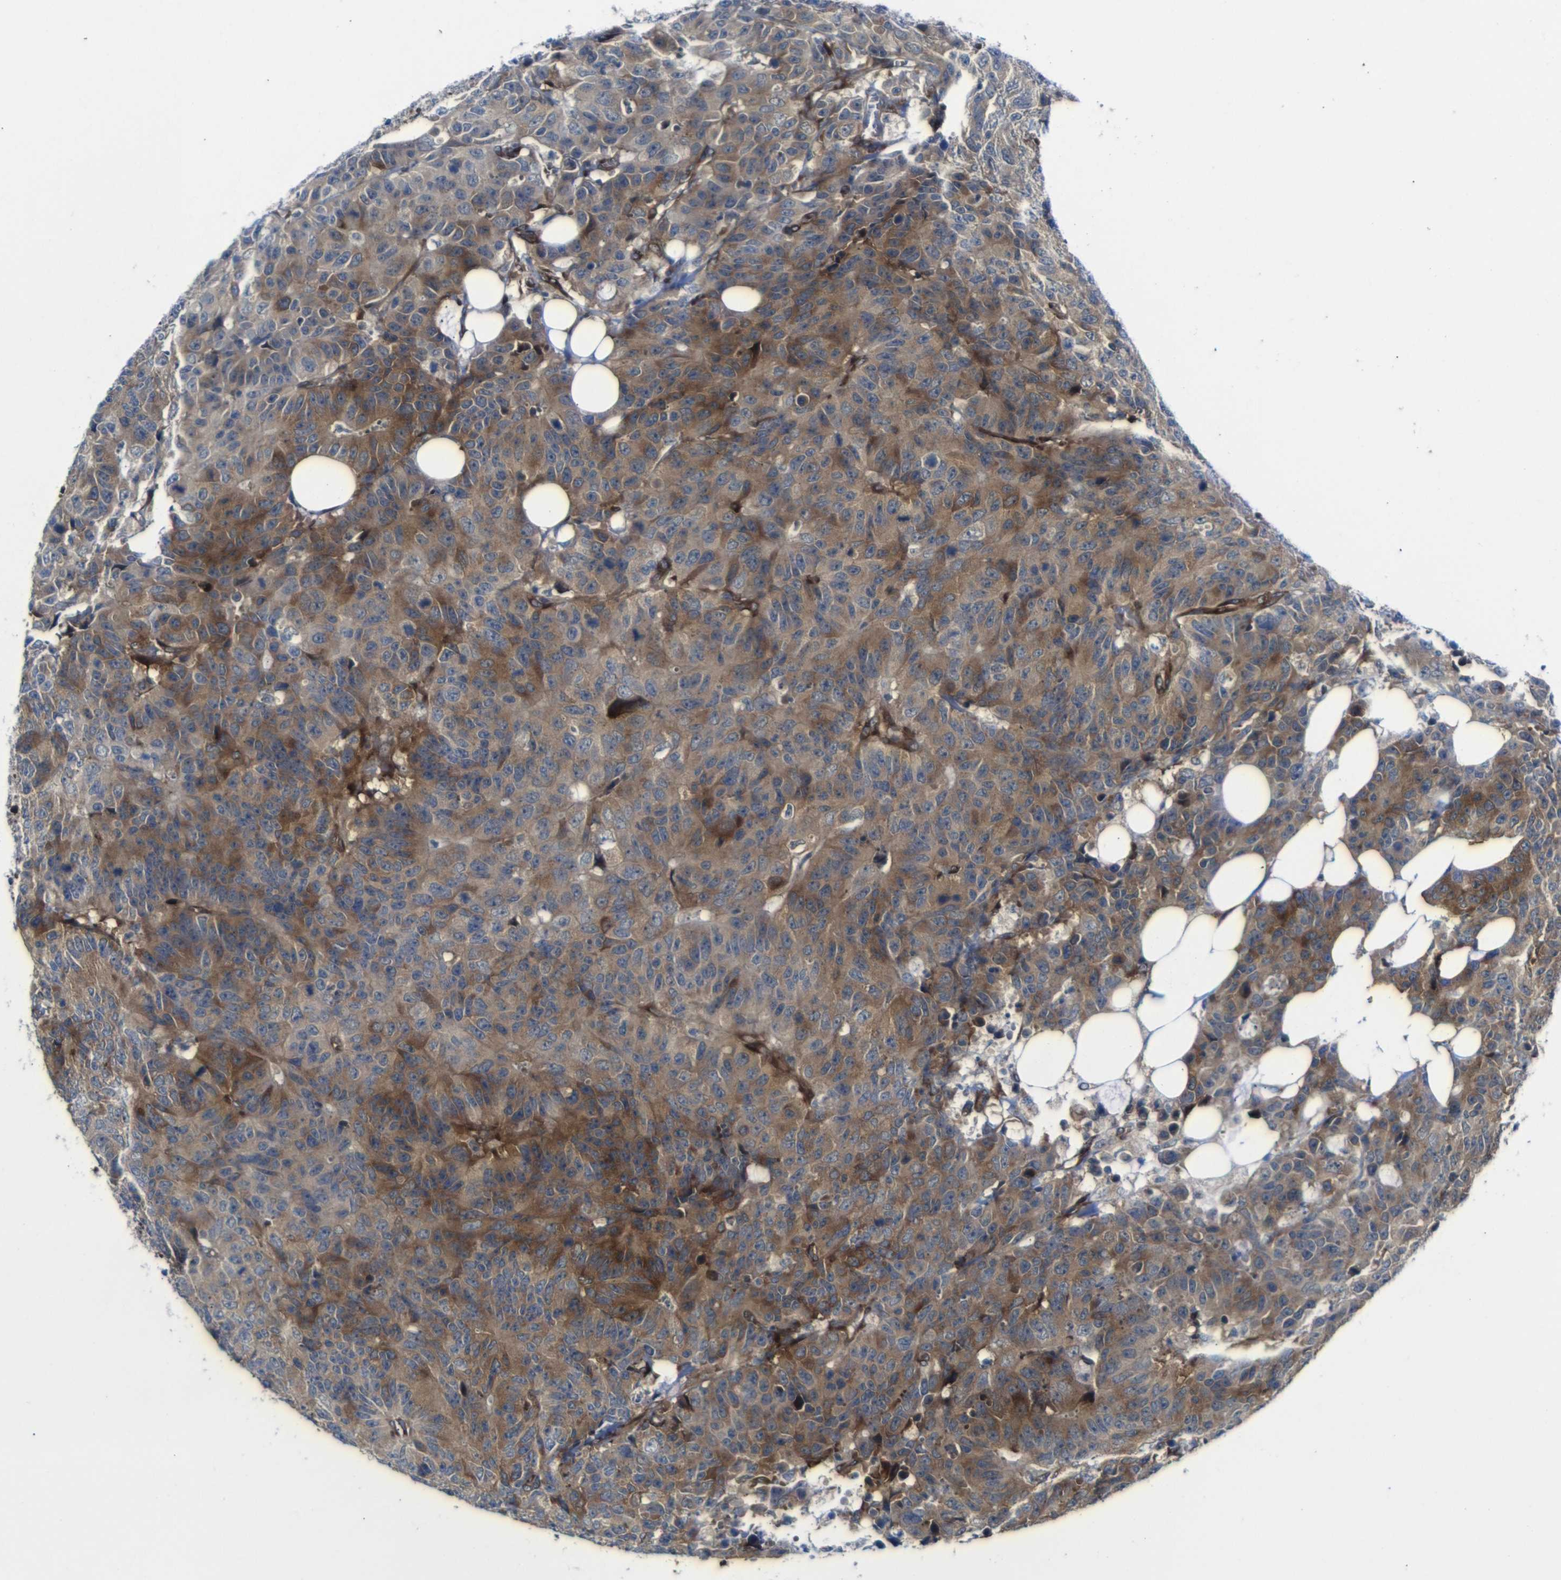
{"staining": {"intensity": "moderate", "quantity": "25%-75%", "location": "cytoplasmic/membranous"}, "tissue": "colorectal cancer", "cell_type": "Tumor cells", "image_type": "cancer", "snomed": [{"axis": "morphology", "description": "Adenocarcinoma, NOS"}, {"axis": "topography", "description": "Colon"}], "caption": "An immunohistochemistry photomicrograph of neoplastic tissue is shown. Protein staining in brown labels moderate cytoplasmic/membranous positivity in colorectal adenocarcinoma within tumor cells. The protein is shown in brown color, while the nuclei are stained blue.", "gene": "PARP14", "patient": {"sex": "female", "age": 86}}